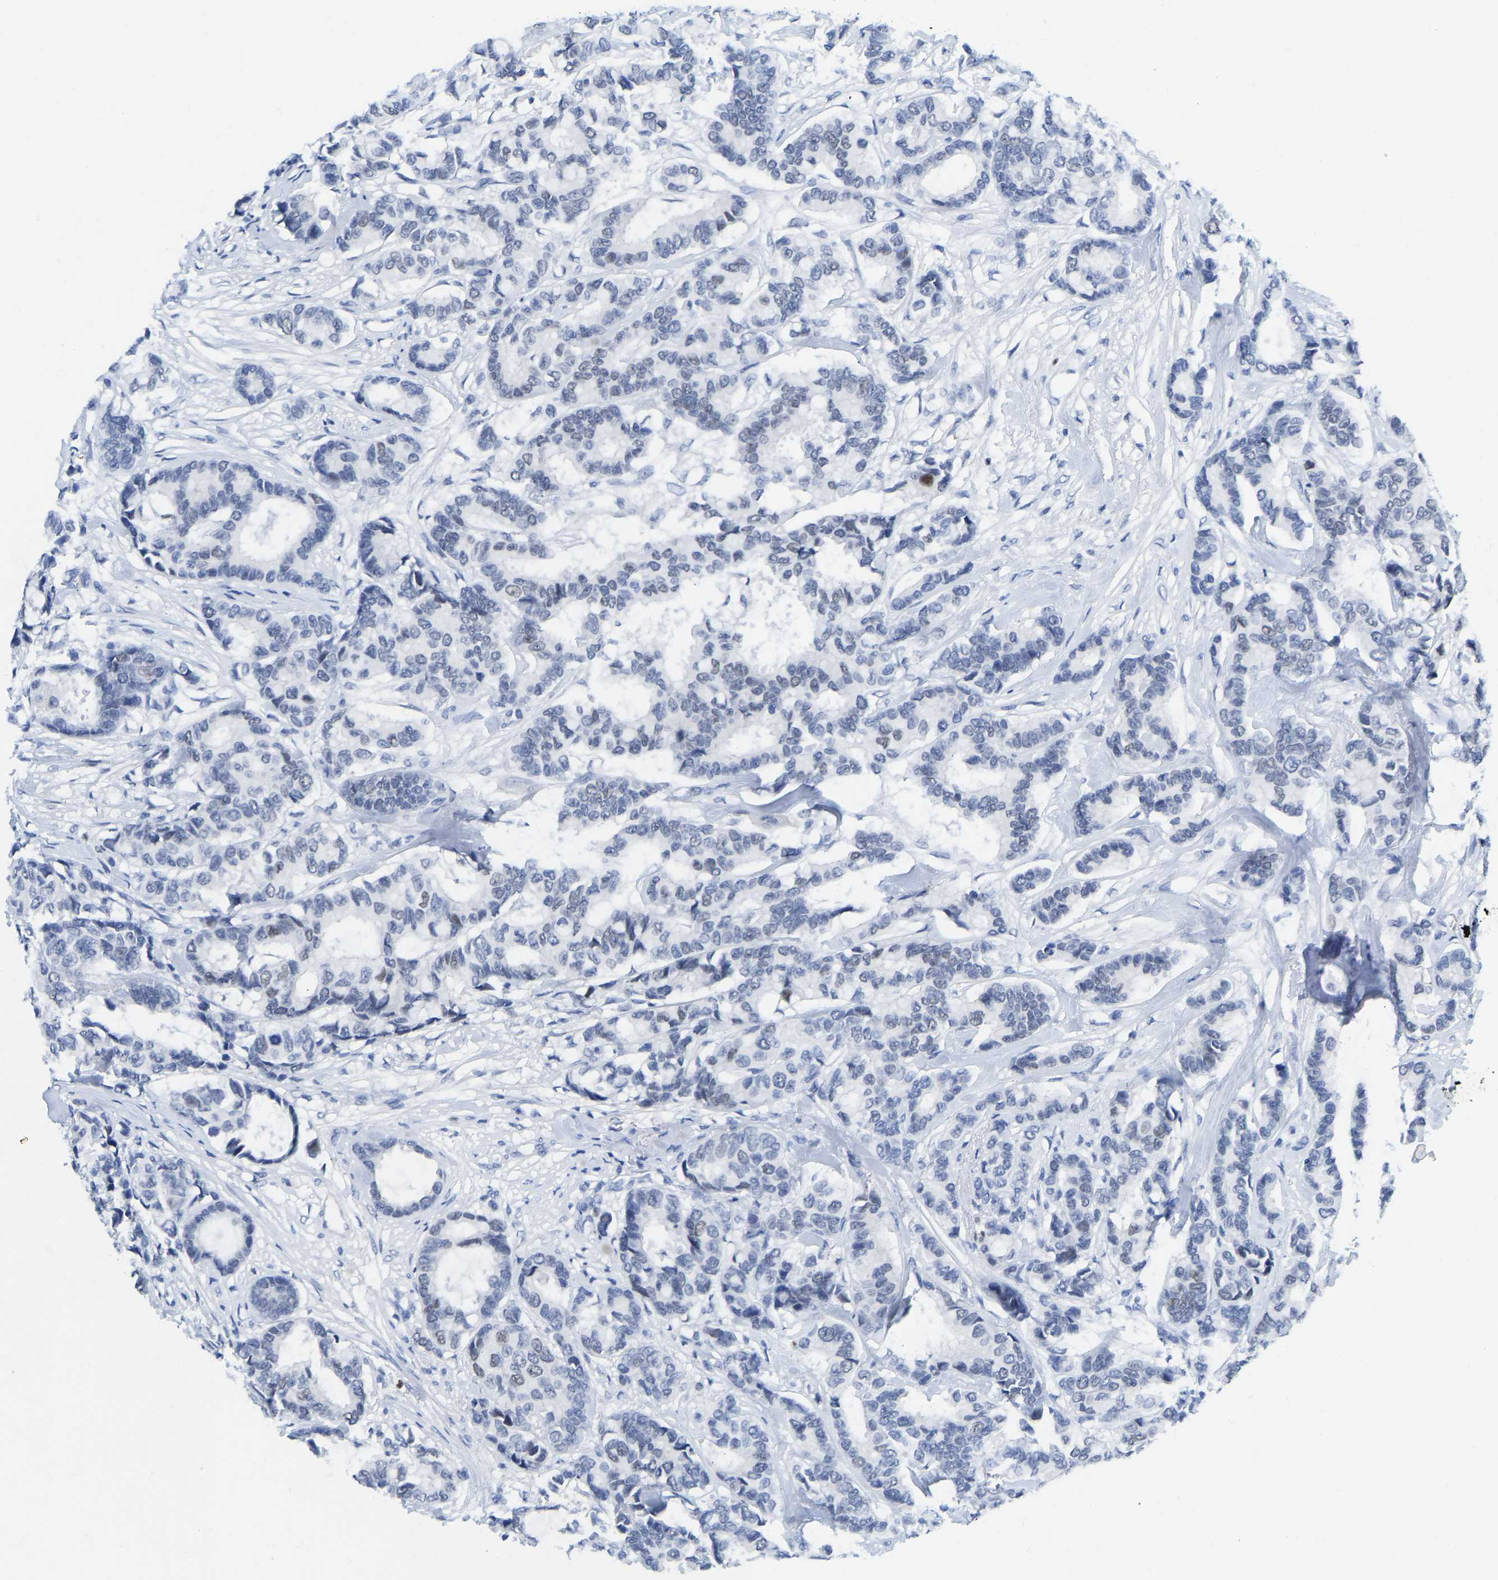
{"staining": {"intensity": "negative", "quantity": "none", "location": "none"}, "tissue": "breast cancer", "cell_type": "Tumor cells", "image_type": "cancer", "snomed": [{"axis": "morphology", "description": "Duct carcinoma"}, {"axis": "topography", "description": "Breast"}], "caption": "IHC micrograph of breast cancer (intraductal carcinoma) stained for a protein (brown), which displays no positivity in tumor cells.", "gene": "TCF7", "patient": {"sex": "female", "age": 87}}